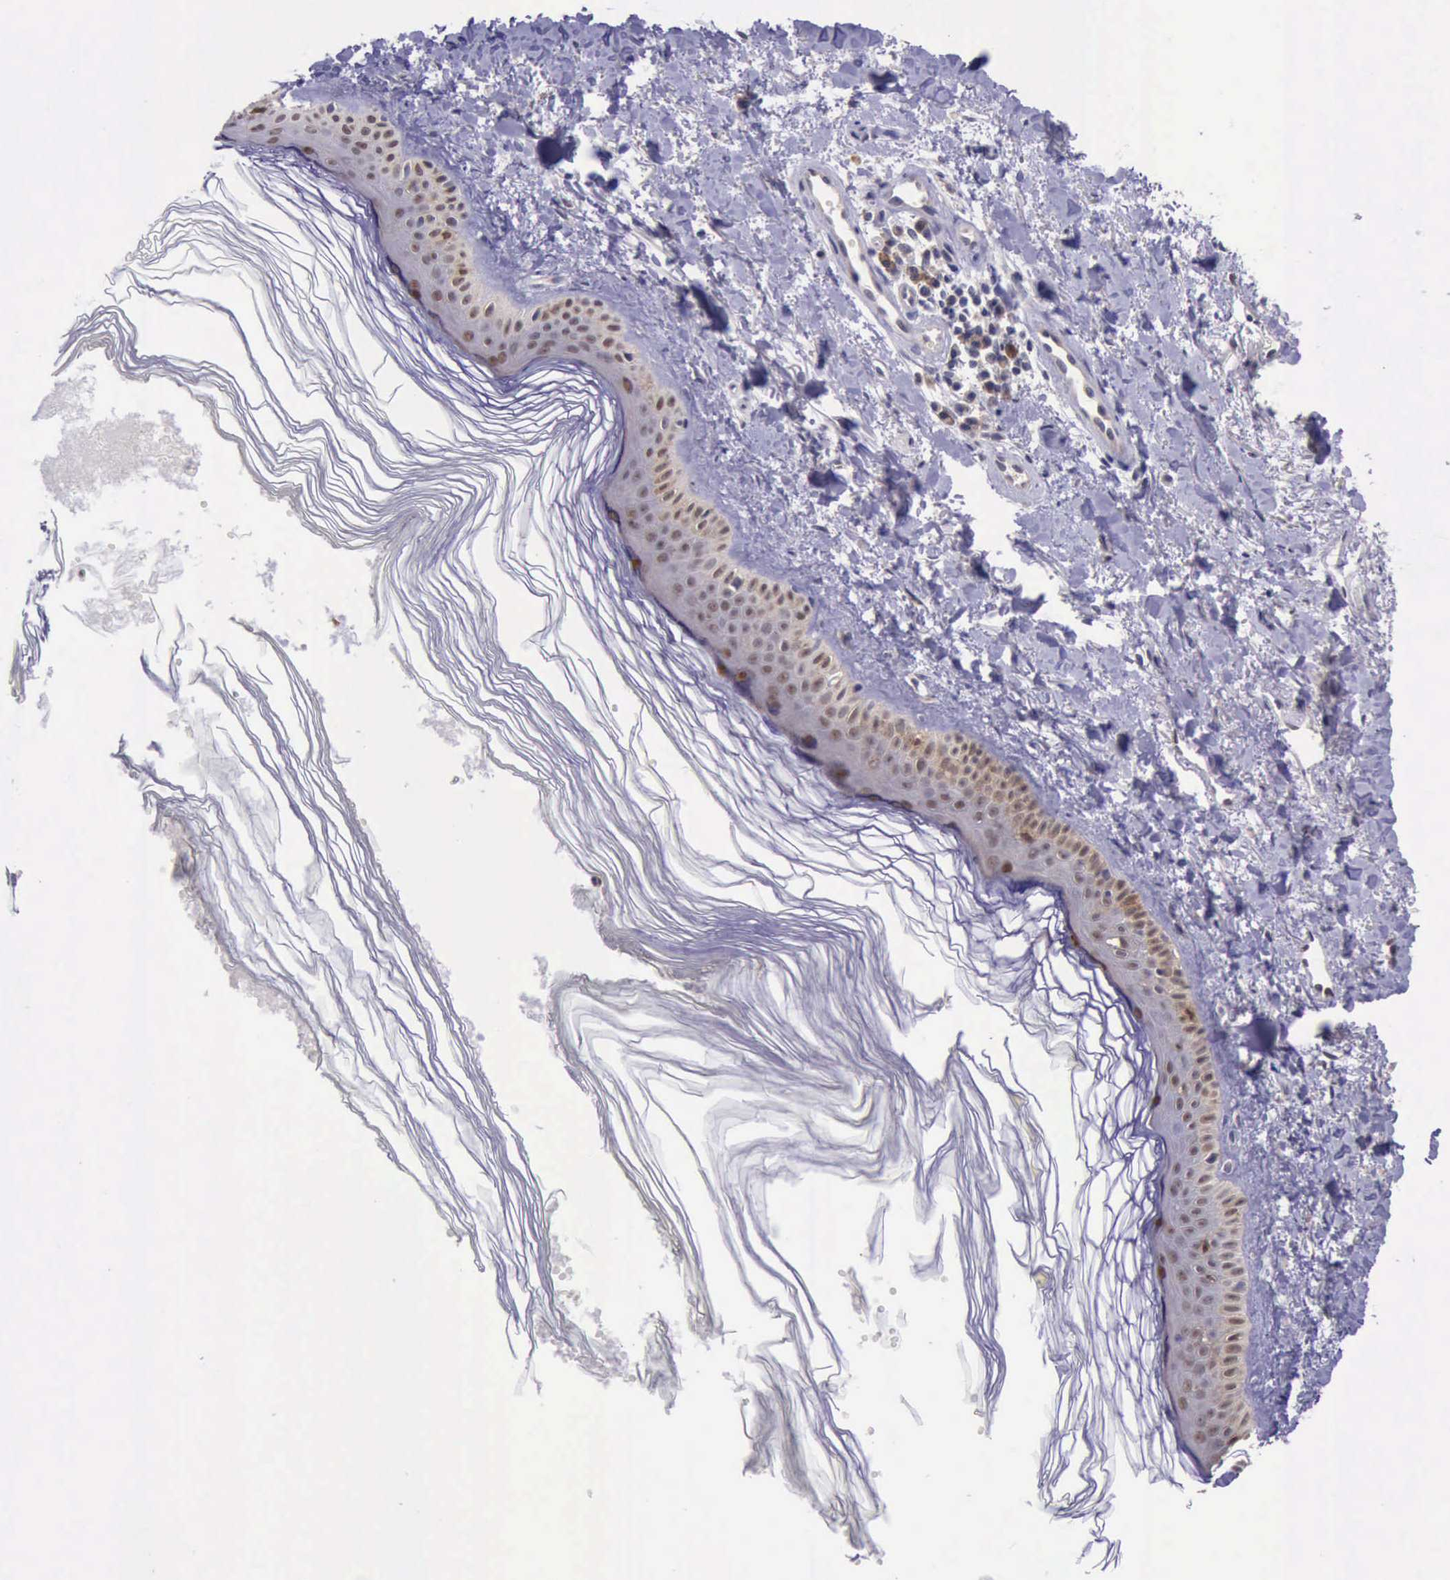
{"staining": {"intensity": "weak", "quantity": ">75%", "location": "cytoplasmic/membranous"}, "tissue": "melanoma", "cell_type": "Tumor cells", "image_type": "cancer", "snomed": [{"axis": "morphology", "description": "Malignant melanoma, NOS"}, {"axis": "topography", "description": "Skin"}], "caption": "DAB immunohistochemical staining of melanoma exhibits weak cytoplasmic/membranous protein expression in approximately >75% of tumor cells. The staining is performed using DAB (3,3'-diaminobenzidine) brown chromogen to label protein expression. The nuclei are counter-stained blue using hematoxylin.", "gene": "PLEK2", "patient": {"sex": "female", "age": 73}}